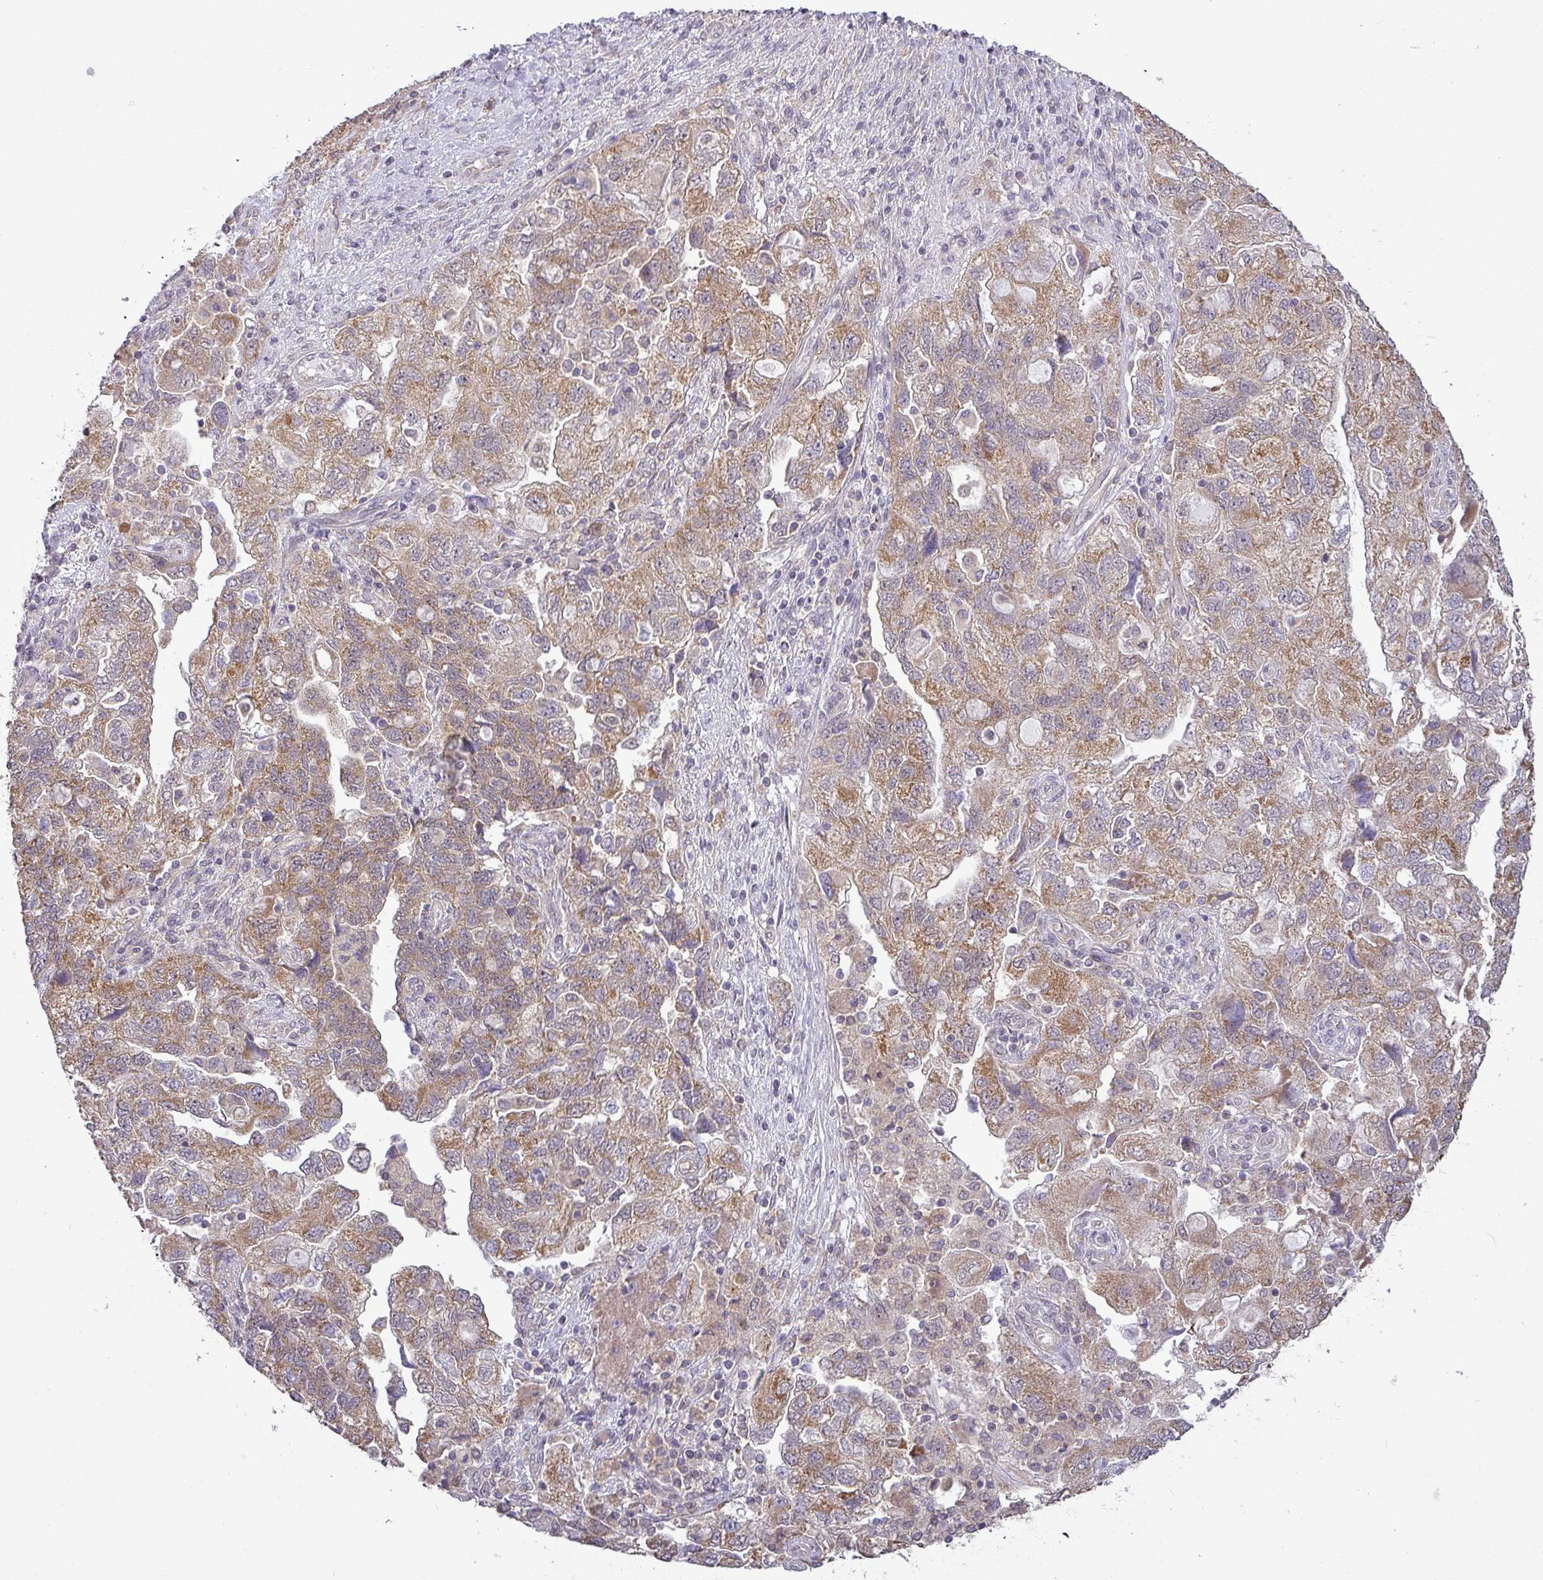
{"staining": {"intensity": "moderate", "quantity": ">75%", "location": "cytoplasmic/membranous"}, "tissue": "ovarian cancer", "cell_type": "Tumor cells", "image_type": "cancer", "snomed": [{"axis": "morphology", "description": "Carcinoma, NOS"}, {"axis": "morphology", "description": "Cystadenocarcinoma, serous, NOS"}, {"axis": "topography", "description": "Ovary"}], "caption": "Brown immunohistochemical staining in ovarian cancer (serous cystadenocarcinoma) reveals moderate cytoplasmic/membranous staining in approximately >75% of tumor cells.", "gene": "GALNT12", "patient": {"sex": "female", "age": 69}}